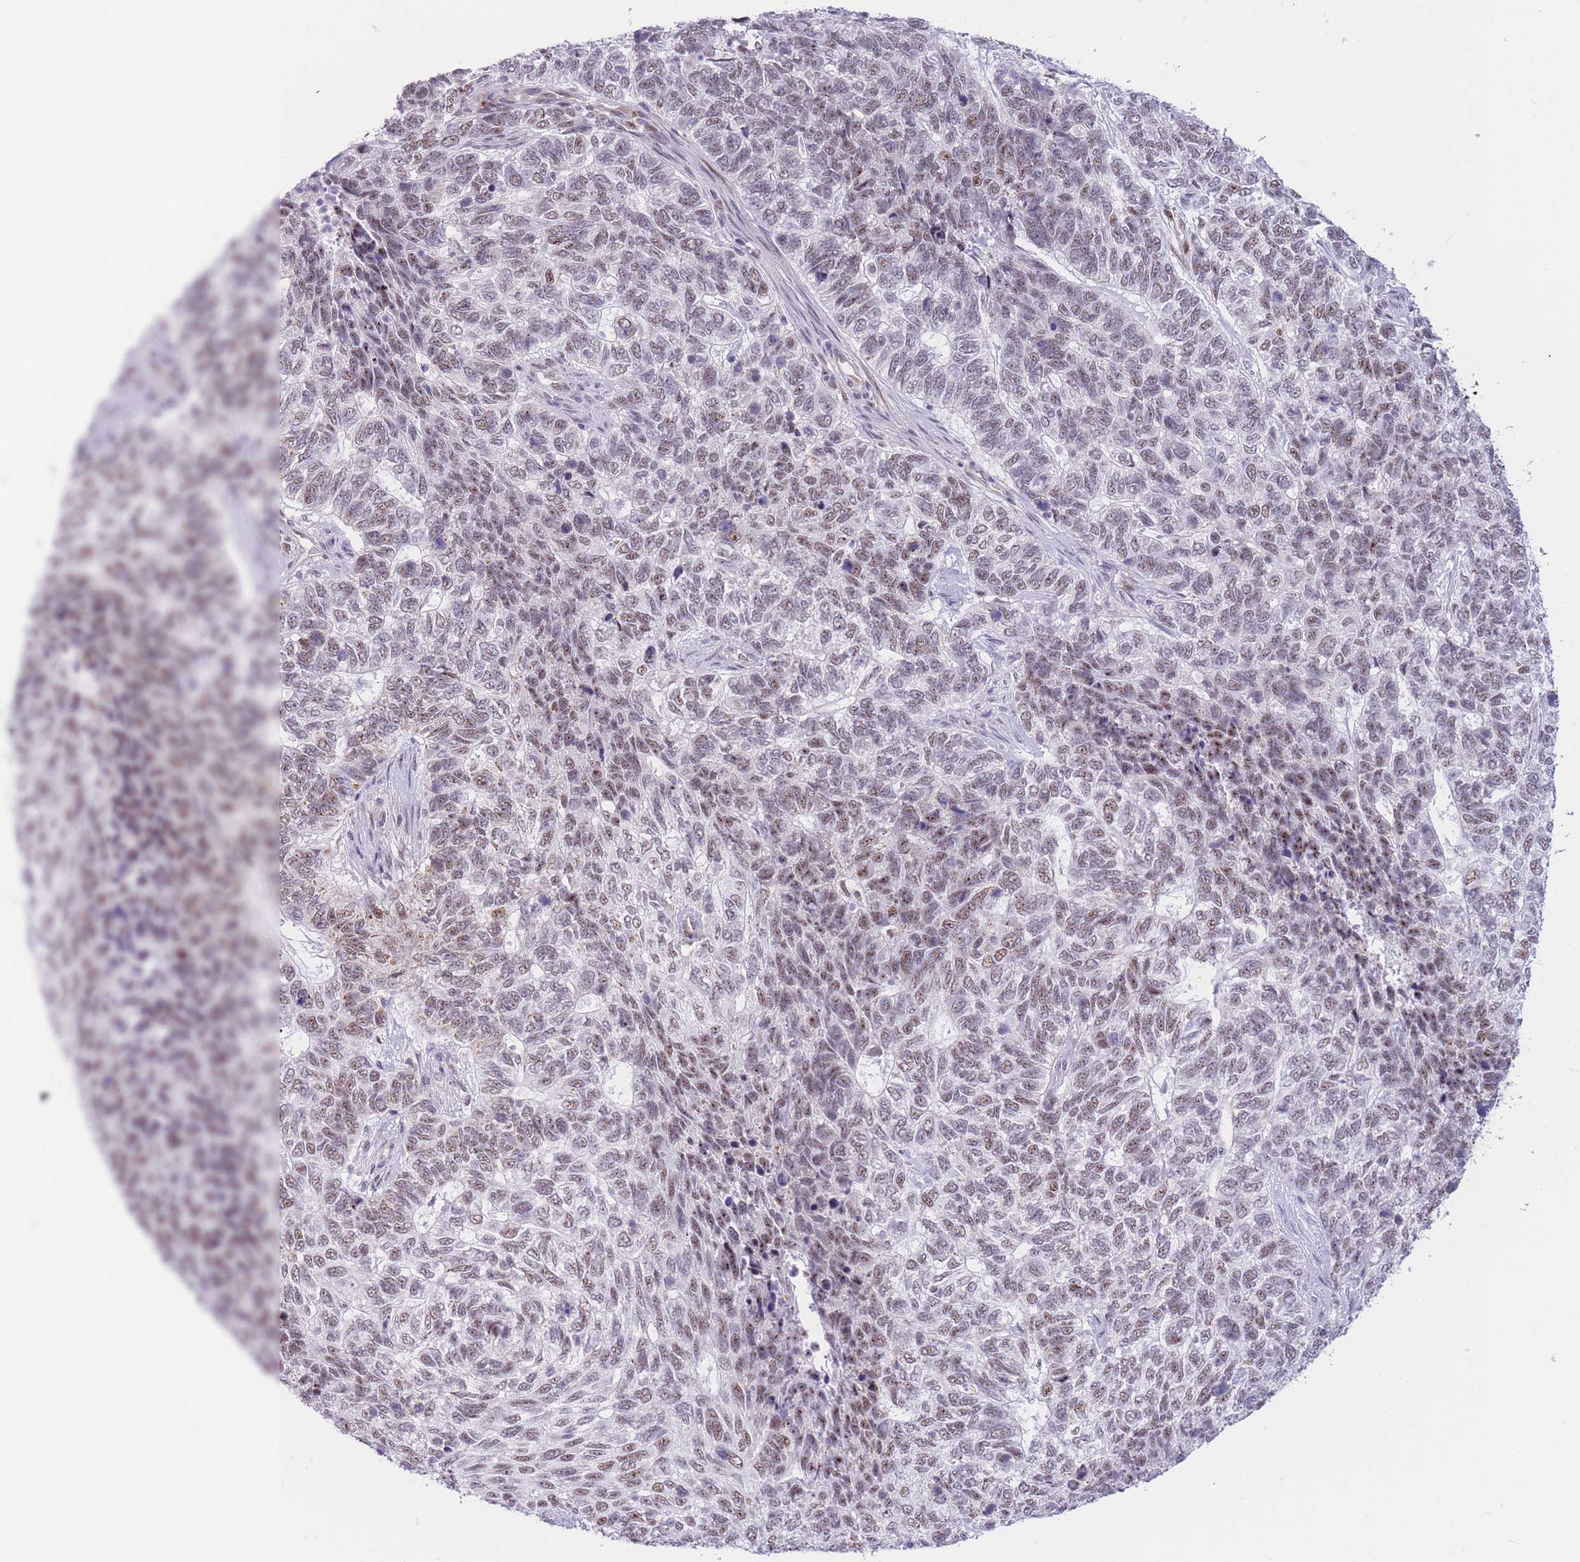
{"staining": {"intensity": "weak", "quantity": "<25%", "location": "nuclear"}, "tissue": "skin cancer", "cell_type": "Tumor cells", "image_type": "cancer", "snomed": [{"axis": "morphology", "description": "Basal cell carcinoma"}, {"axis": "topography", "description": "Skin"}], "caption": "Tumor cells show no significant staining in skin cancer.", "gene": "CYP2B6", "patient": {"sex": "female", "age": 65}}